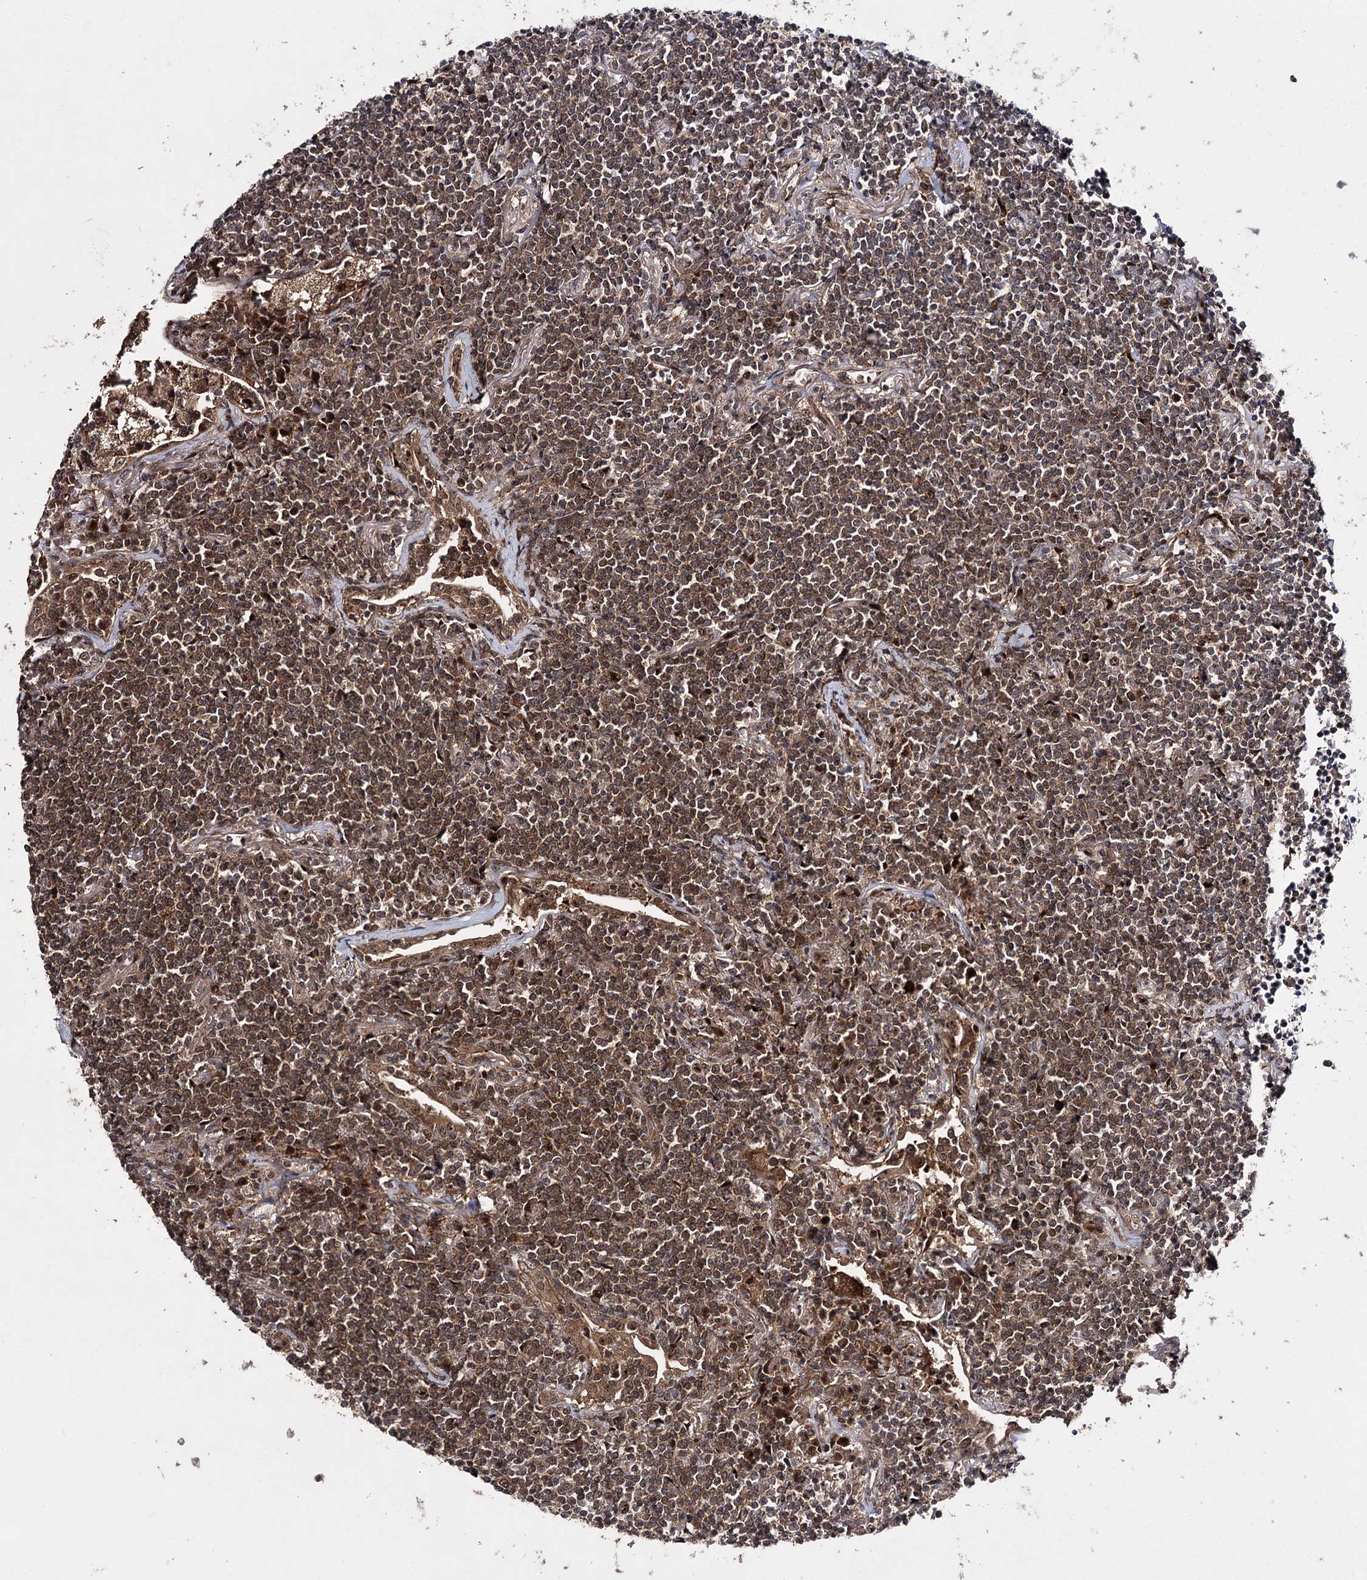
{"staining": {"intensity": "strong", "quantity": ">75%", "location": "cytoplasmic/membranous,nuclear"}, "tissue": "lymphoma", "cell_type": "Tumor cells", "image_type": "cancer", "snomed": [{"axis": "morphology", "description": "Malignant lymphoma, non-Hodgkin's type, Low grade"}, {"axis": "topography", "description": "Lung"}], "caption": "Protein expression analysis of low-grade malignant lymphoma, non-Hodgkin's type shows strong cytoplasmic/membranous and nuclear staining in approximately >75% of tumor cells.", "gene": "MKNK2", "patient": {"sex": "female", "age": 71}}